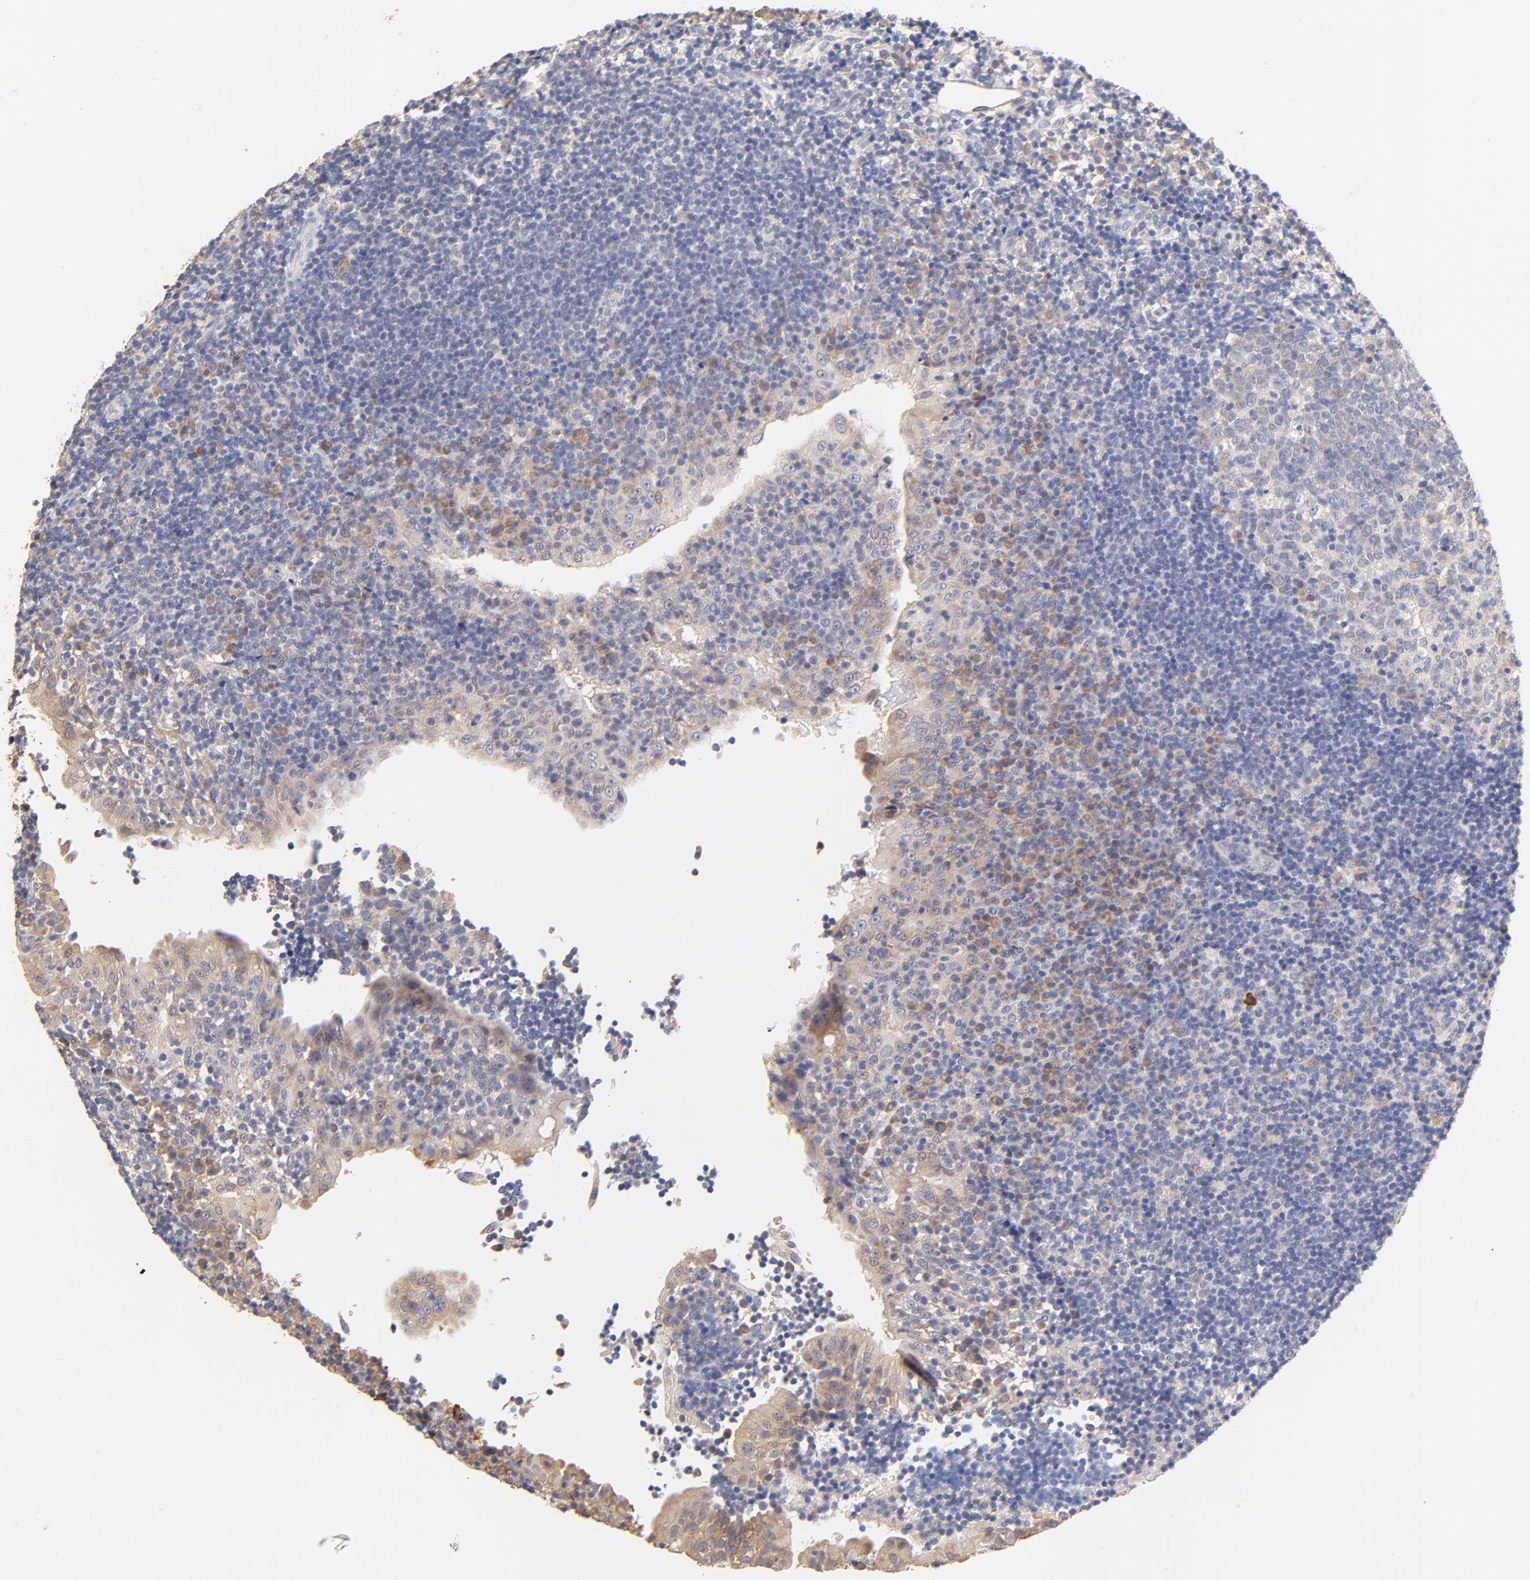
{"staining": {"intensity": "weak", "quantity": ">75%", "location": "cytoplasmic/membranous"}, "tissue": "tonsil", "cell_type": "Germinal center cells", "image_type": "normal", "snomed": [{"axis": "morphology", "description": "Normal tissue, NOS"}, {"axis": "topography", "description": "Tonsil"}], "caption": "A high-resolution micrograph shows immunohistochemistry staining of unremarkable tonsil, which demonstrates weak cytoplasmic/membranous expression in about >75% of germinal center cells. The staining was performed using DAB (3,3'-diaminobenzidine) to visualize the protein expression in brown, while the nuclei were stained in blue with hematoxylin (Magnification: 20x).", "gene": "PTK7", "patient": {"sex": "female", "age": 40}}